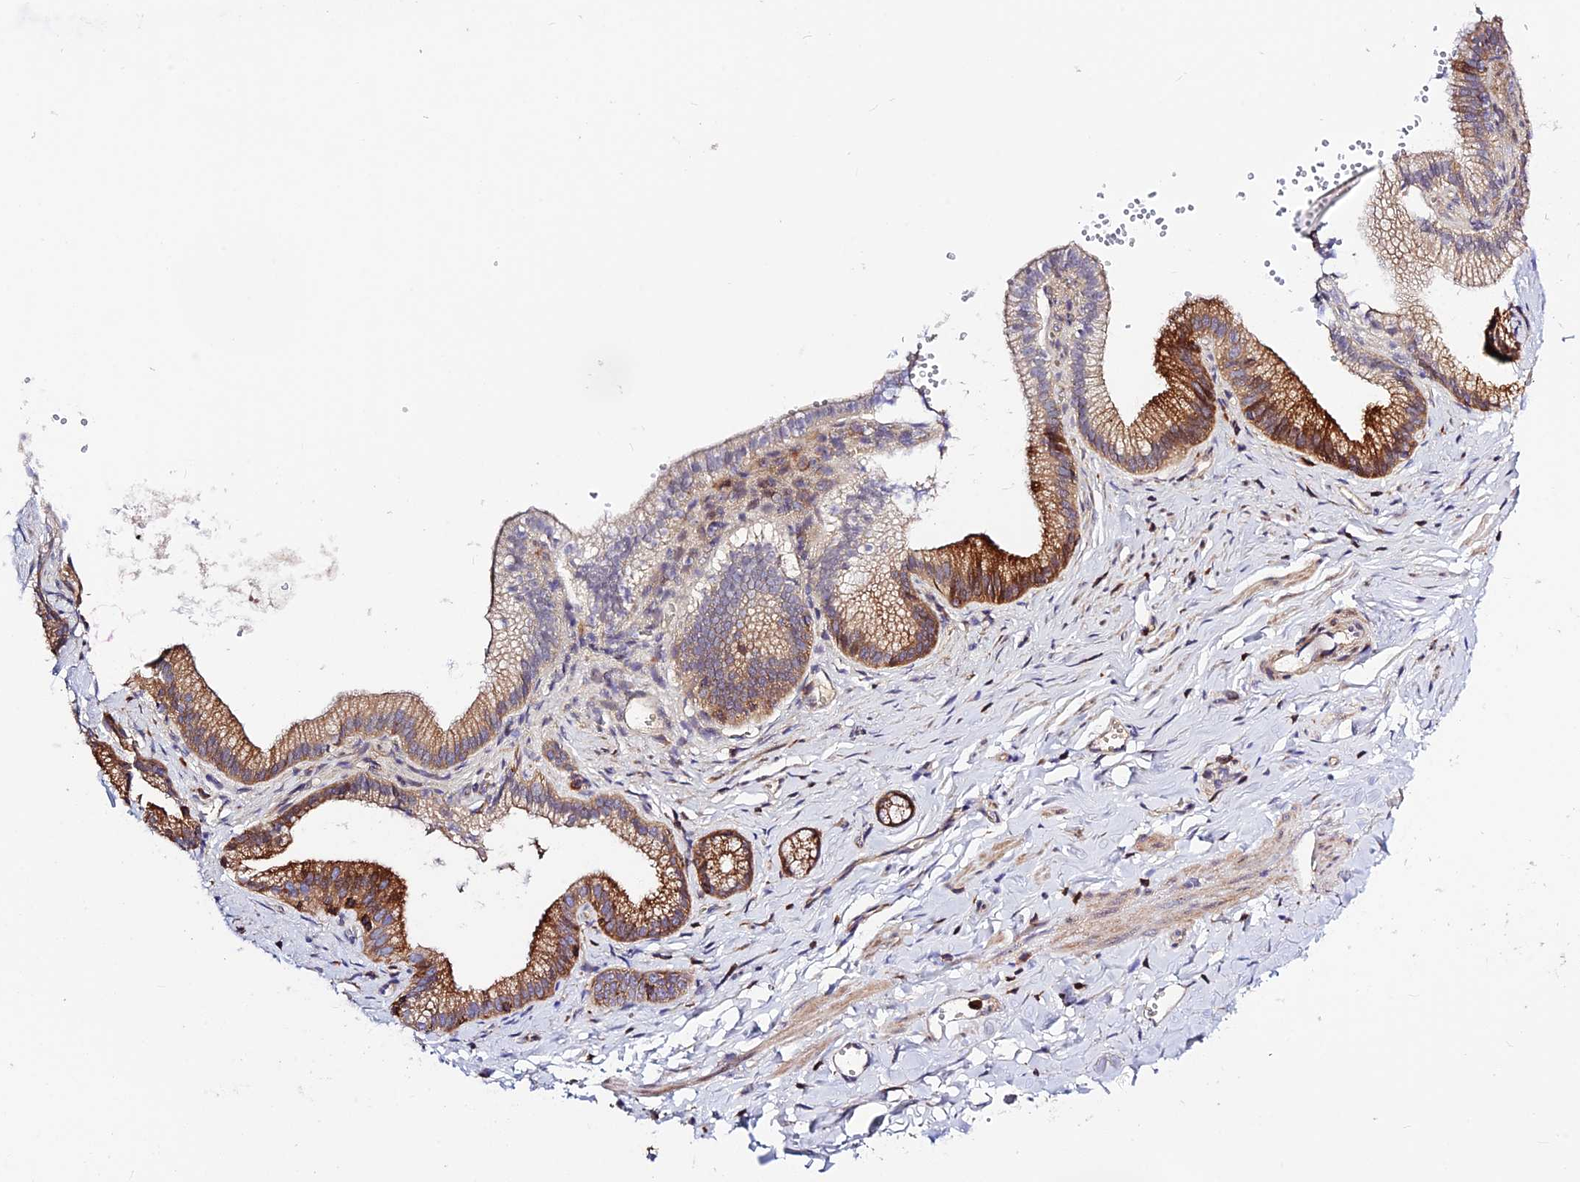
{"staining": {"intensity": "negative", "quantity": "none", "location": "none"}, "tissue": "adipose tissue", "cell_type": "Adipocytes", "image_type": "normal", "snomed": [{"axis": "morphology", "description": "Normal tissue, NOS"}, {"axis": "topography", "description": "Gallbladder"}, {"axis": "topography", "description": "Peripheral nerve tissue"}], "caption": "A high-resolution image shows immunohistochemistry (IHC) staining of unremarkable adipose tissue, which displays no significant positivity in adipocytes.", "gene": "PRIM1", "patient": {"sex": "male", "age": 38}}